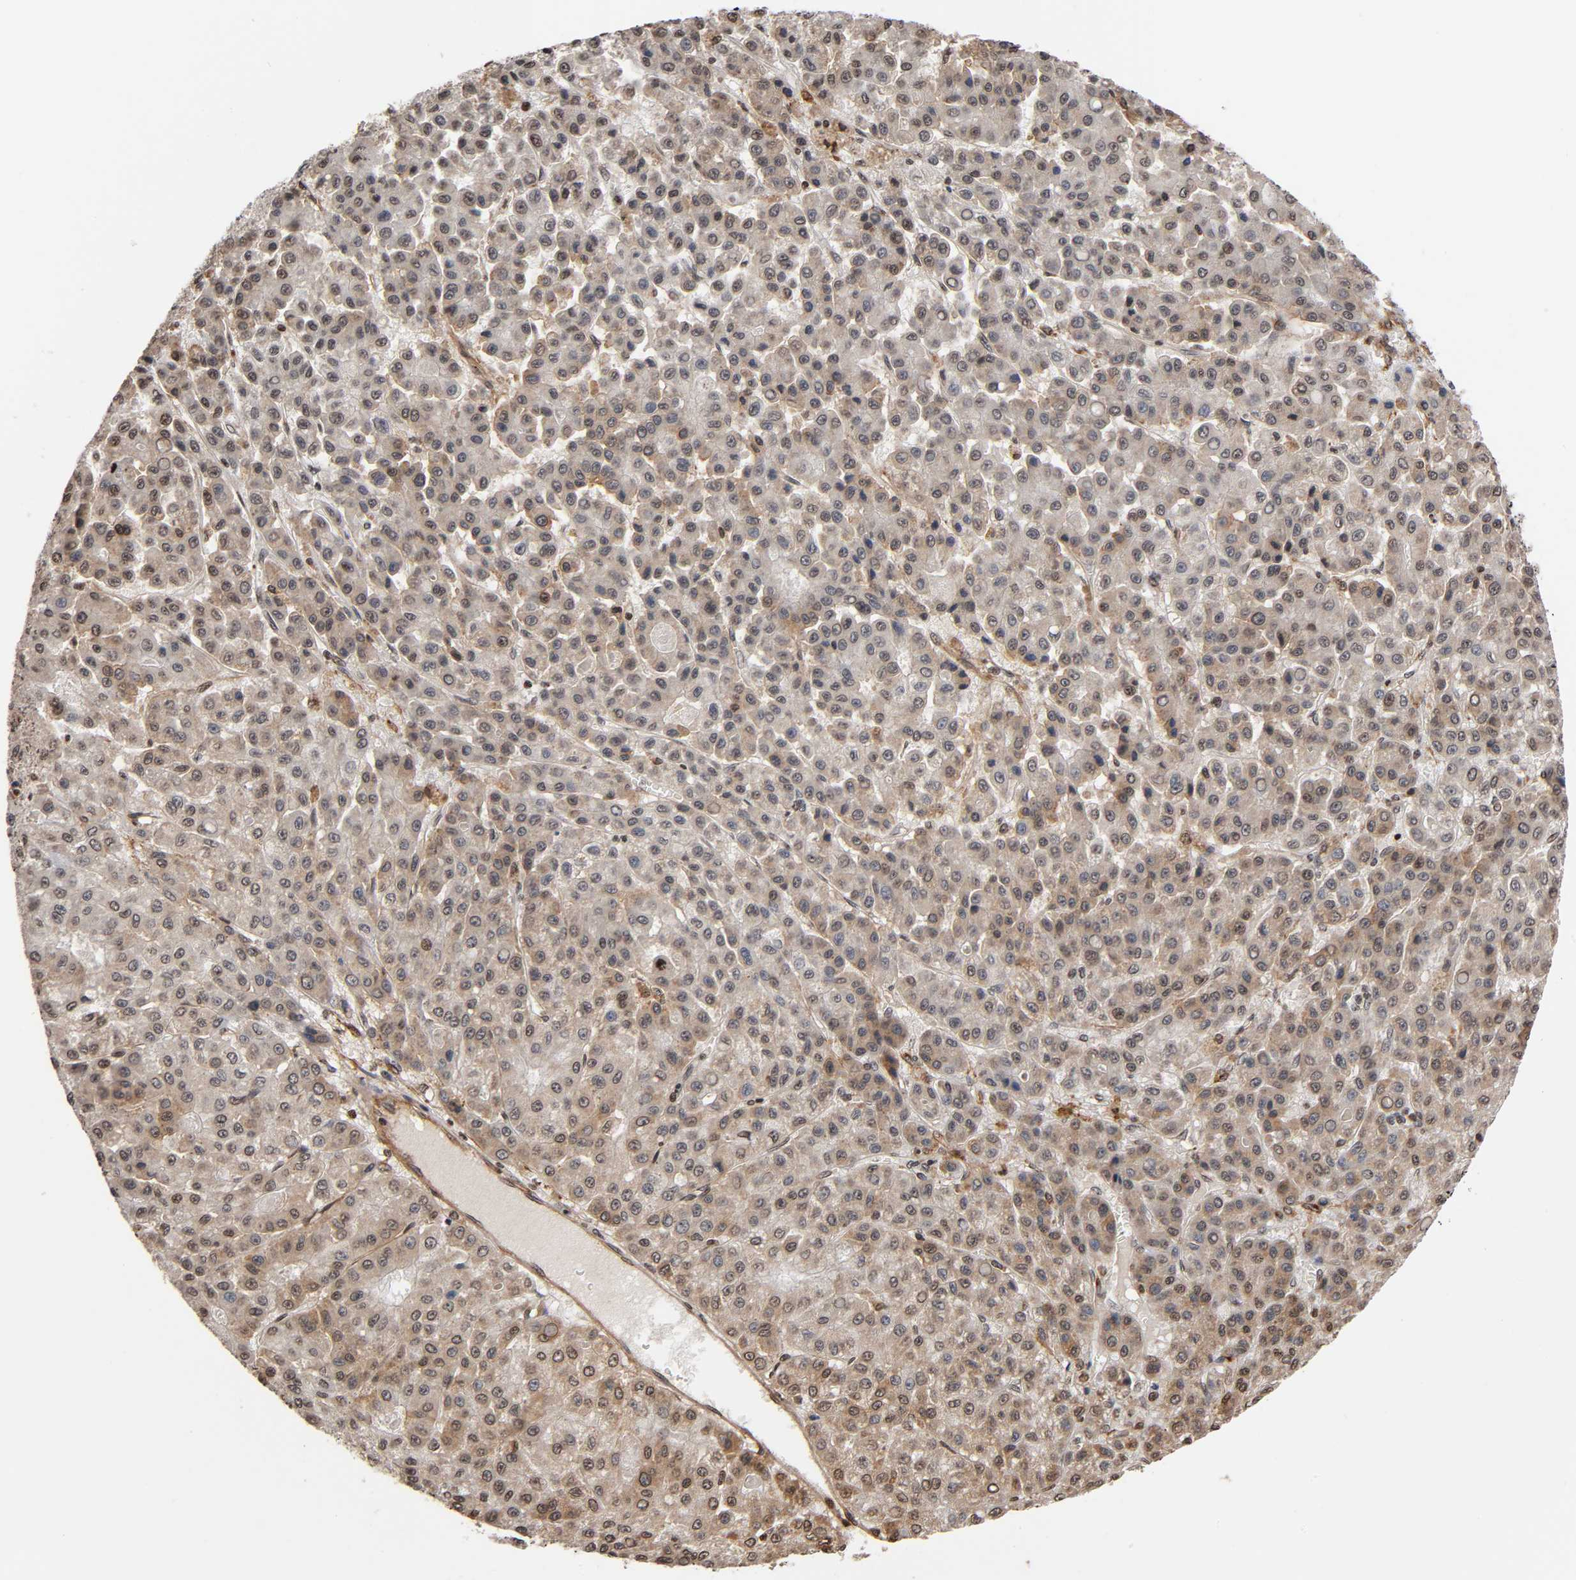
{"staining": {"intensity": "negative", "quantity": "none", "location": "none"}, "tissue": "liver cancer", "cell_type": "Tumor cells", "image_type": "cancer", "snomed": [{"axis": "morphology", "description": "Carcinoma, Hepatocellular, NOS"}, {"axis": "topography", "description": "Liver"}], "caption": "There is no significant positivity in tumor cells of liver cancer (hepatocellular carcinoma).", "gene": "ITGAV", "patient": {"sex": "male", "age": 70}}